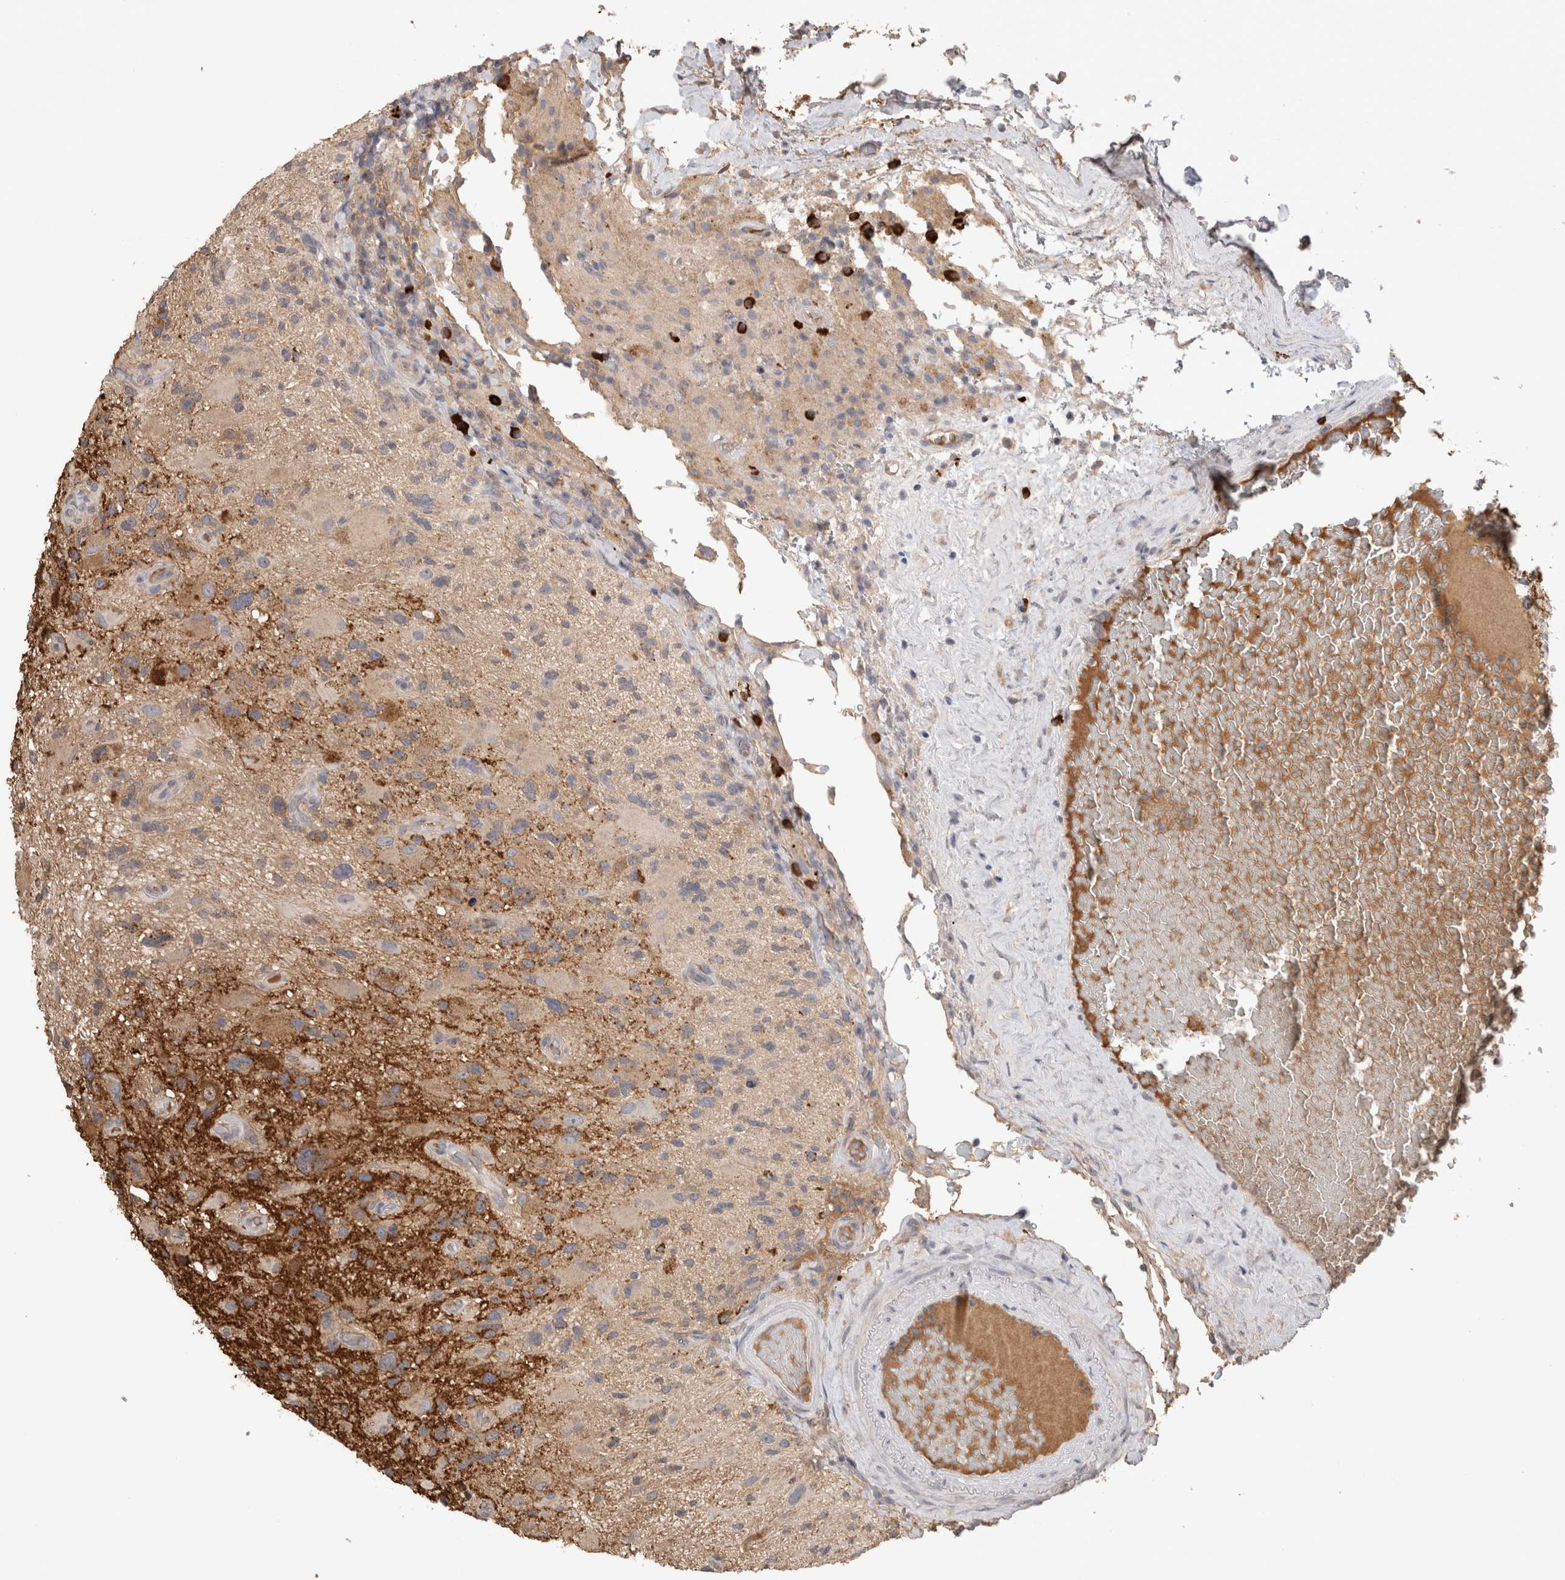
{"staining": {"intensity": "moderate", "quantity": "25%-75%", "location": "cytoplasmic/membranous"}, "tissue": "glioma", "cell_type": "Tumor cells", "image_type": "cancer", "snomed": [{"axis": "morphology", "description": "Glioma, malignant, High grade"}, {"axis": "topography", "description": "Brain"}], "caption": "Immunohistochemical staining of human malignant glioma (high-grade) shows medium levels of moderate cytoplasmic/membranous protein expression in about 25%-75% of tumor cells. (DAB = brown stain, brightfield microscopy at high magnification).", "gene": "PPP3CC", "patient": {"sex": "male", "age": 33}}